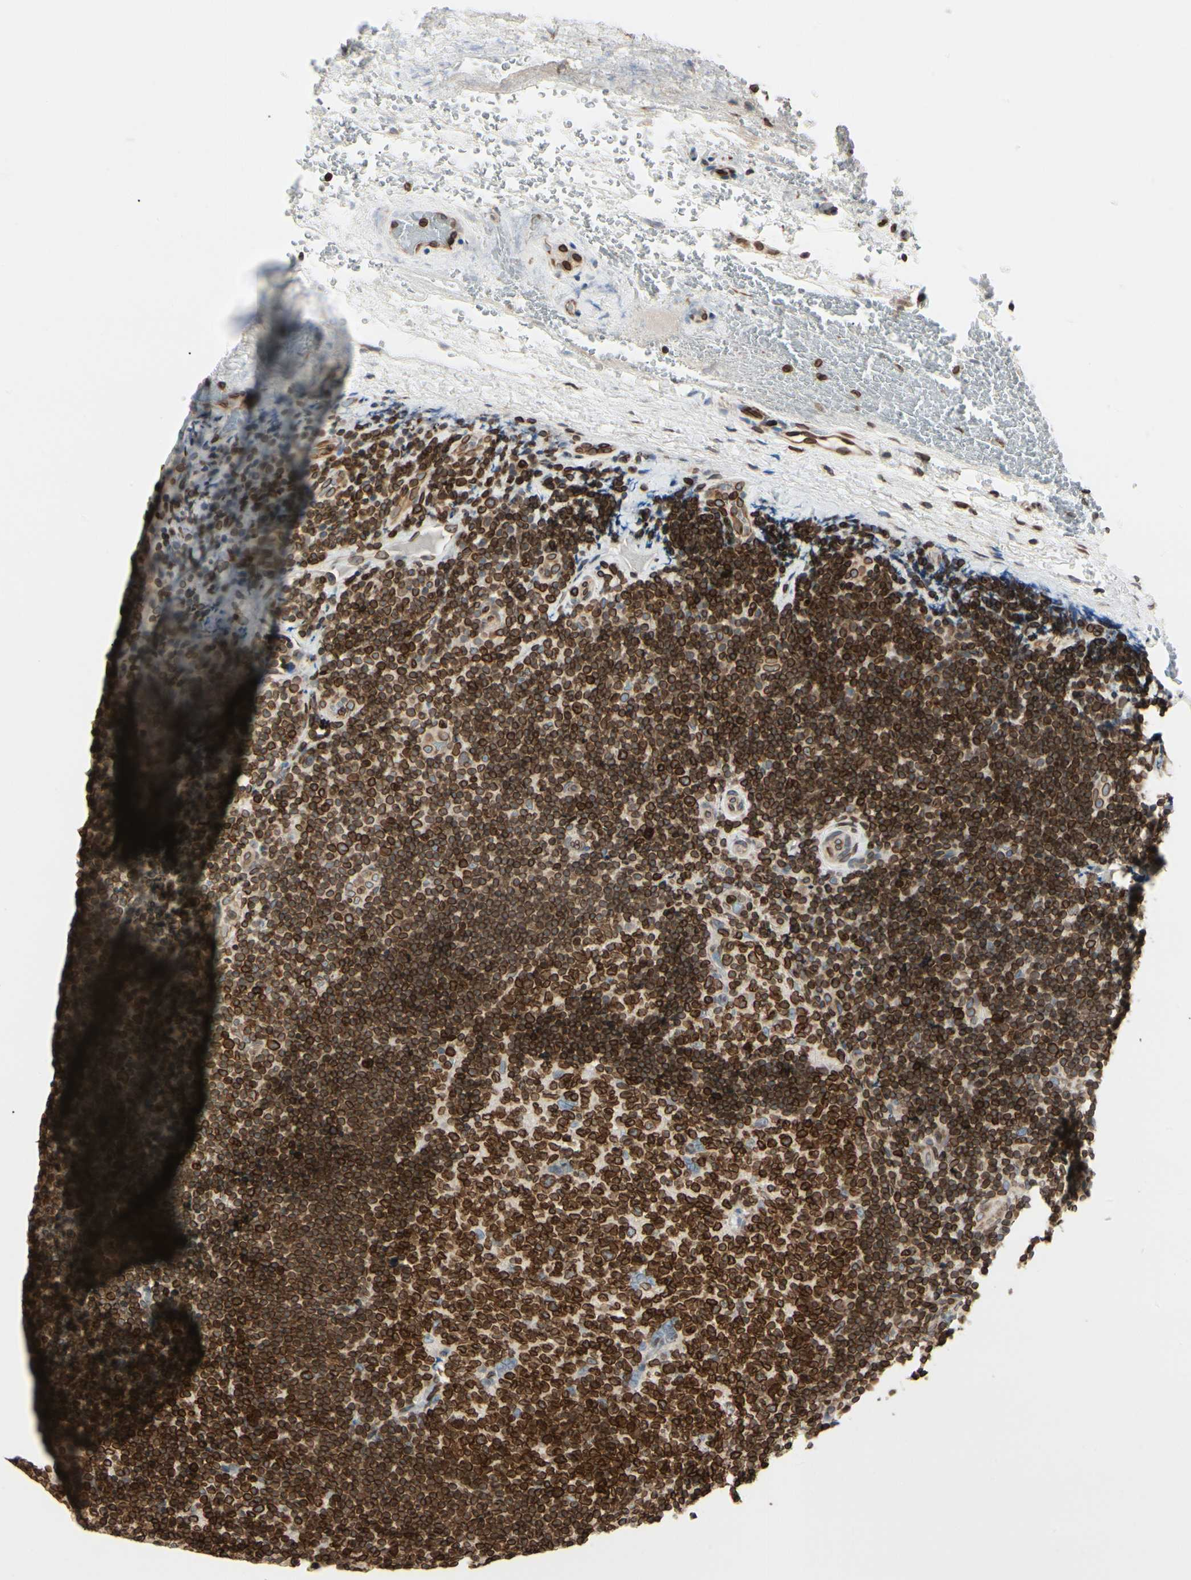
{"staining": {"intensity": "strong", "quantity": ">75%", "location": "cytoplasmic/membranous,nuclear"}, "tissue": "lymphoma", "cell_type": "Tumor cells", "image_type": "cancer", "snomed": [{"axis": "morphology", "description": "Malignant lymphoma, non-Hodgkin's type, High grade"}, {"axis": "topography", "description": "Tonsil"}], "caption": "Immunohistochemistry staining of malignant lymphoma, non-Hodgkin's type (high-grade), which shows high levels of strong cytoplasmic/membranous and nuclear expression in about >75% of tumor cells indicating strong cytoplasmic/membranous and nuclear protein expression. The staining was performed using DAB (3,3'-diaminobenzidine) (brown) for protein detection and nuclei were counterstained in hematoxylin (blue).", "gene": "TMPO", "patient": {"sex": "female", "age": 36}}